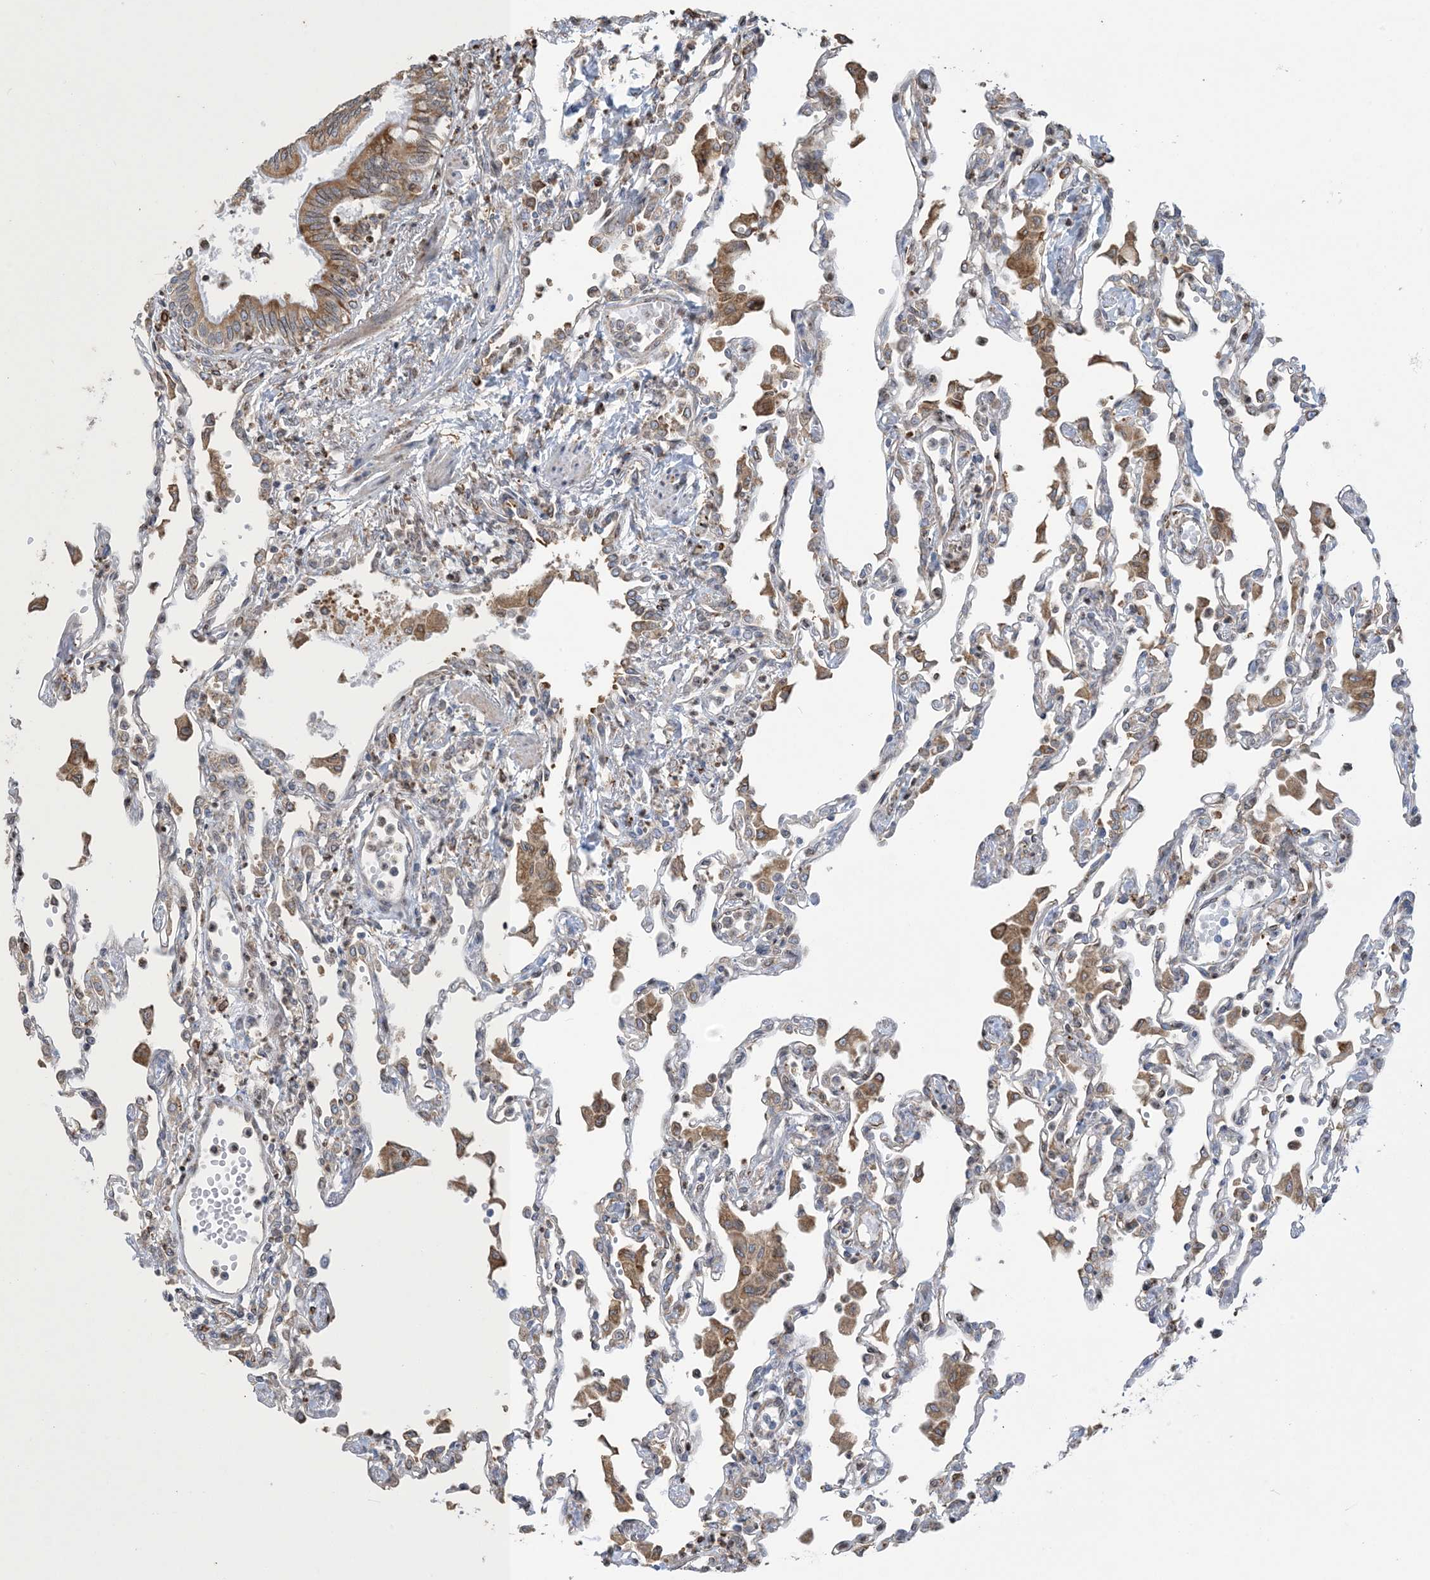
{"staining": {"intensity": "negative", "quantity": "none", "location": "none"}, "tissue": "lung", "cell_type": "Alveolar cells", "image_type": "normal", "snomed": [{"axis": "morphology", "description": "Normal tissue, NOS"}, {"axis": "topography", "description": "Bronchus"}, {"axis": "topography", "description": "Lung"}], "caption": "A photomicrograph of human lung is negative for staining in alveolar cells. (DAB (3,3'-diaminobenzidine) IHC with hematoxylin counter stain).", "gene": "SHANK1", "patient": {"sex": "female", "age": 49}}